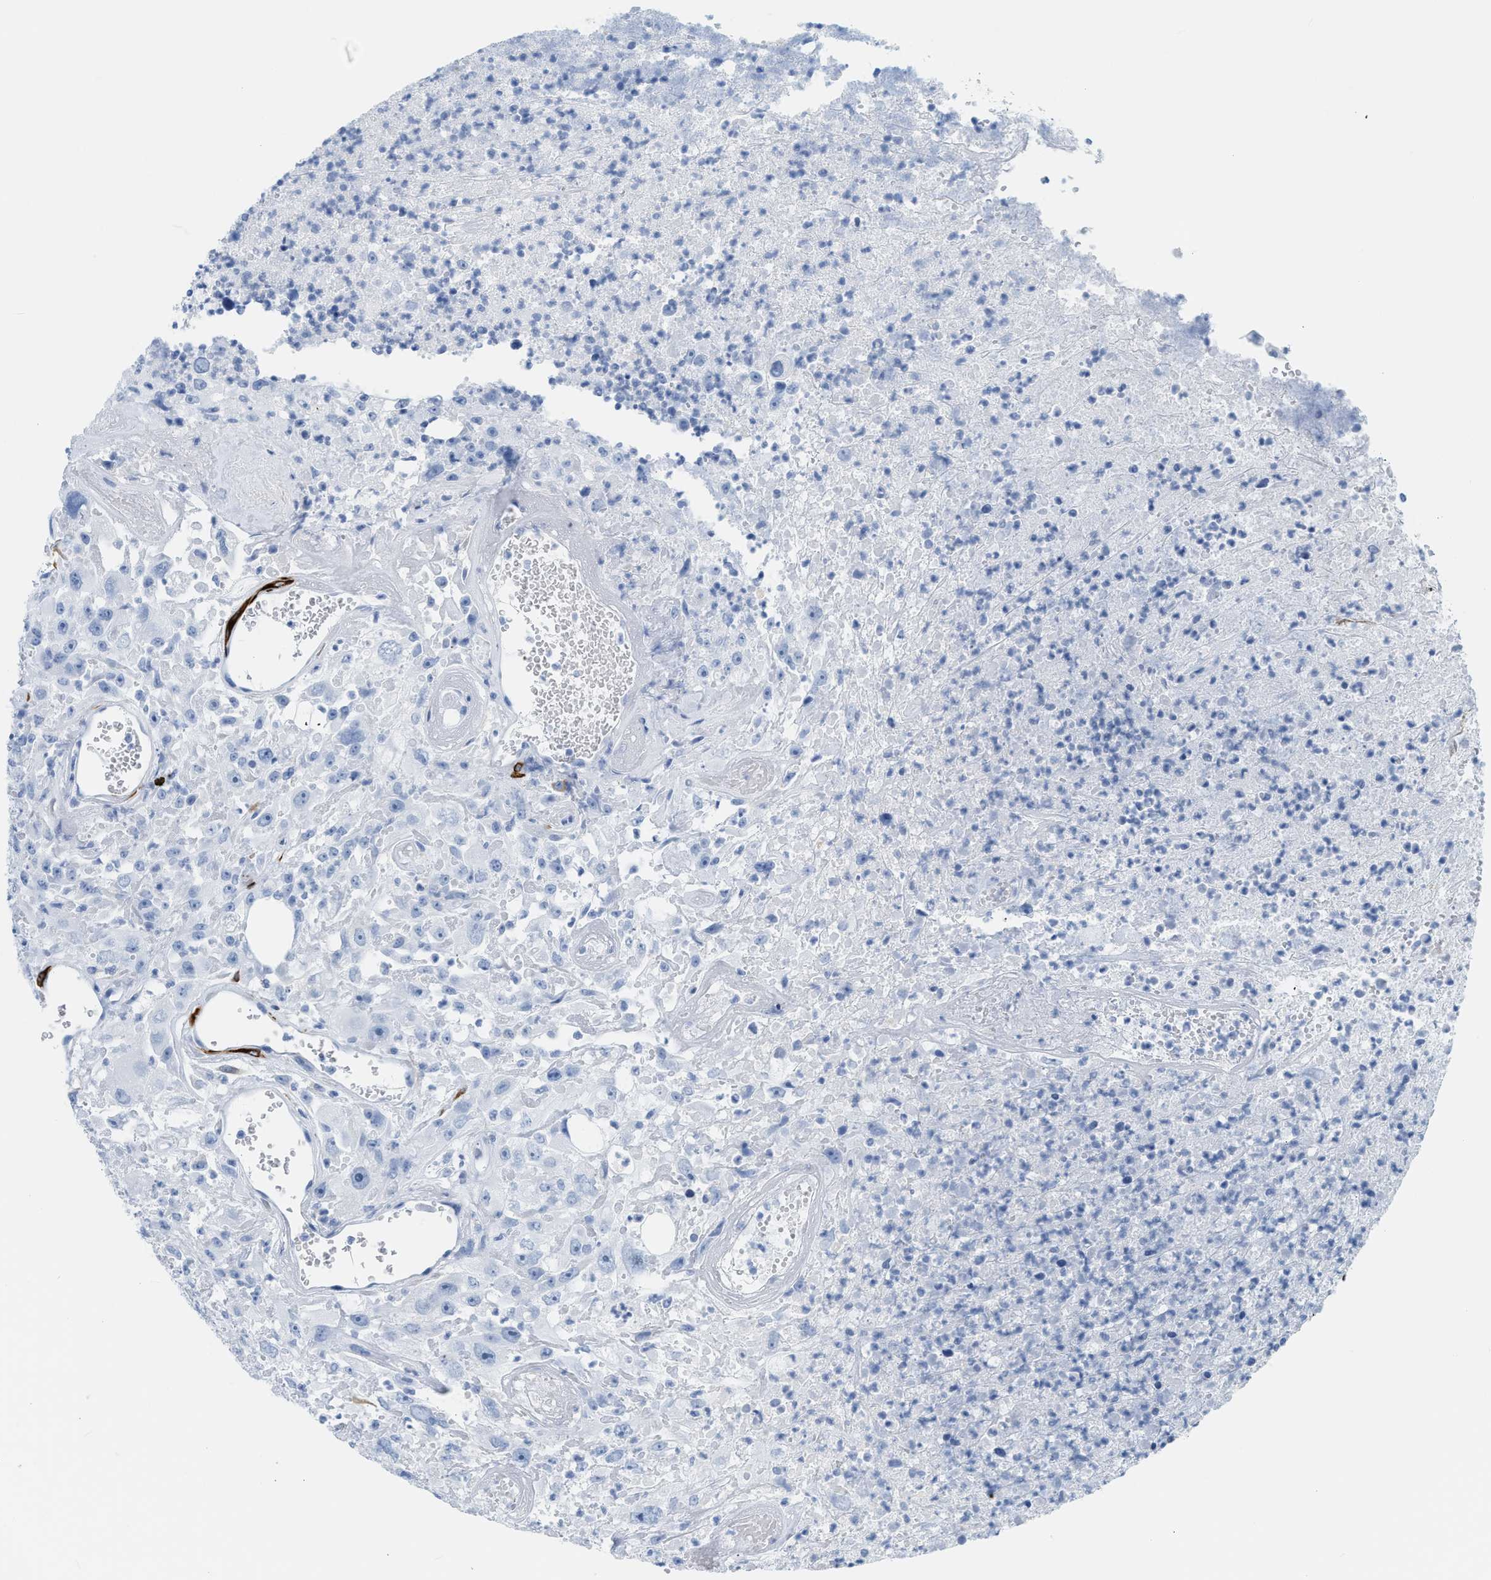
{"staining": {"intensity": "negative", "quantity": "none", "location": "none"}, "tissue": "urothelial cancer", "cell_type": "Tumor cells", "image_type": "cancer", "snomed": [{"axis": "morphology", "description": "Urothelial carcinoma, High grade"}, {"axis": "topography", "description": "Urinary bladder"}], "caption": "Immunohistochemistry of human urothelial carcinoma (high-grade) reveals no expression in tumor cells. (DAB (3,3'-diaminobenzidine) immunohistochemistry (IHC) visualized using brightfield microscopy, high magnification).", "gene": "DES", "patient": {"sex": "male", "age": 46}}